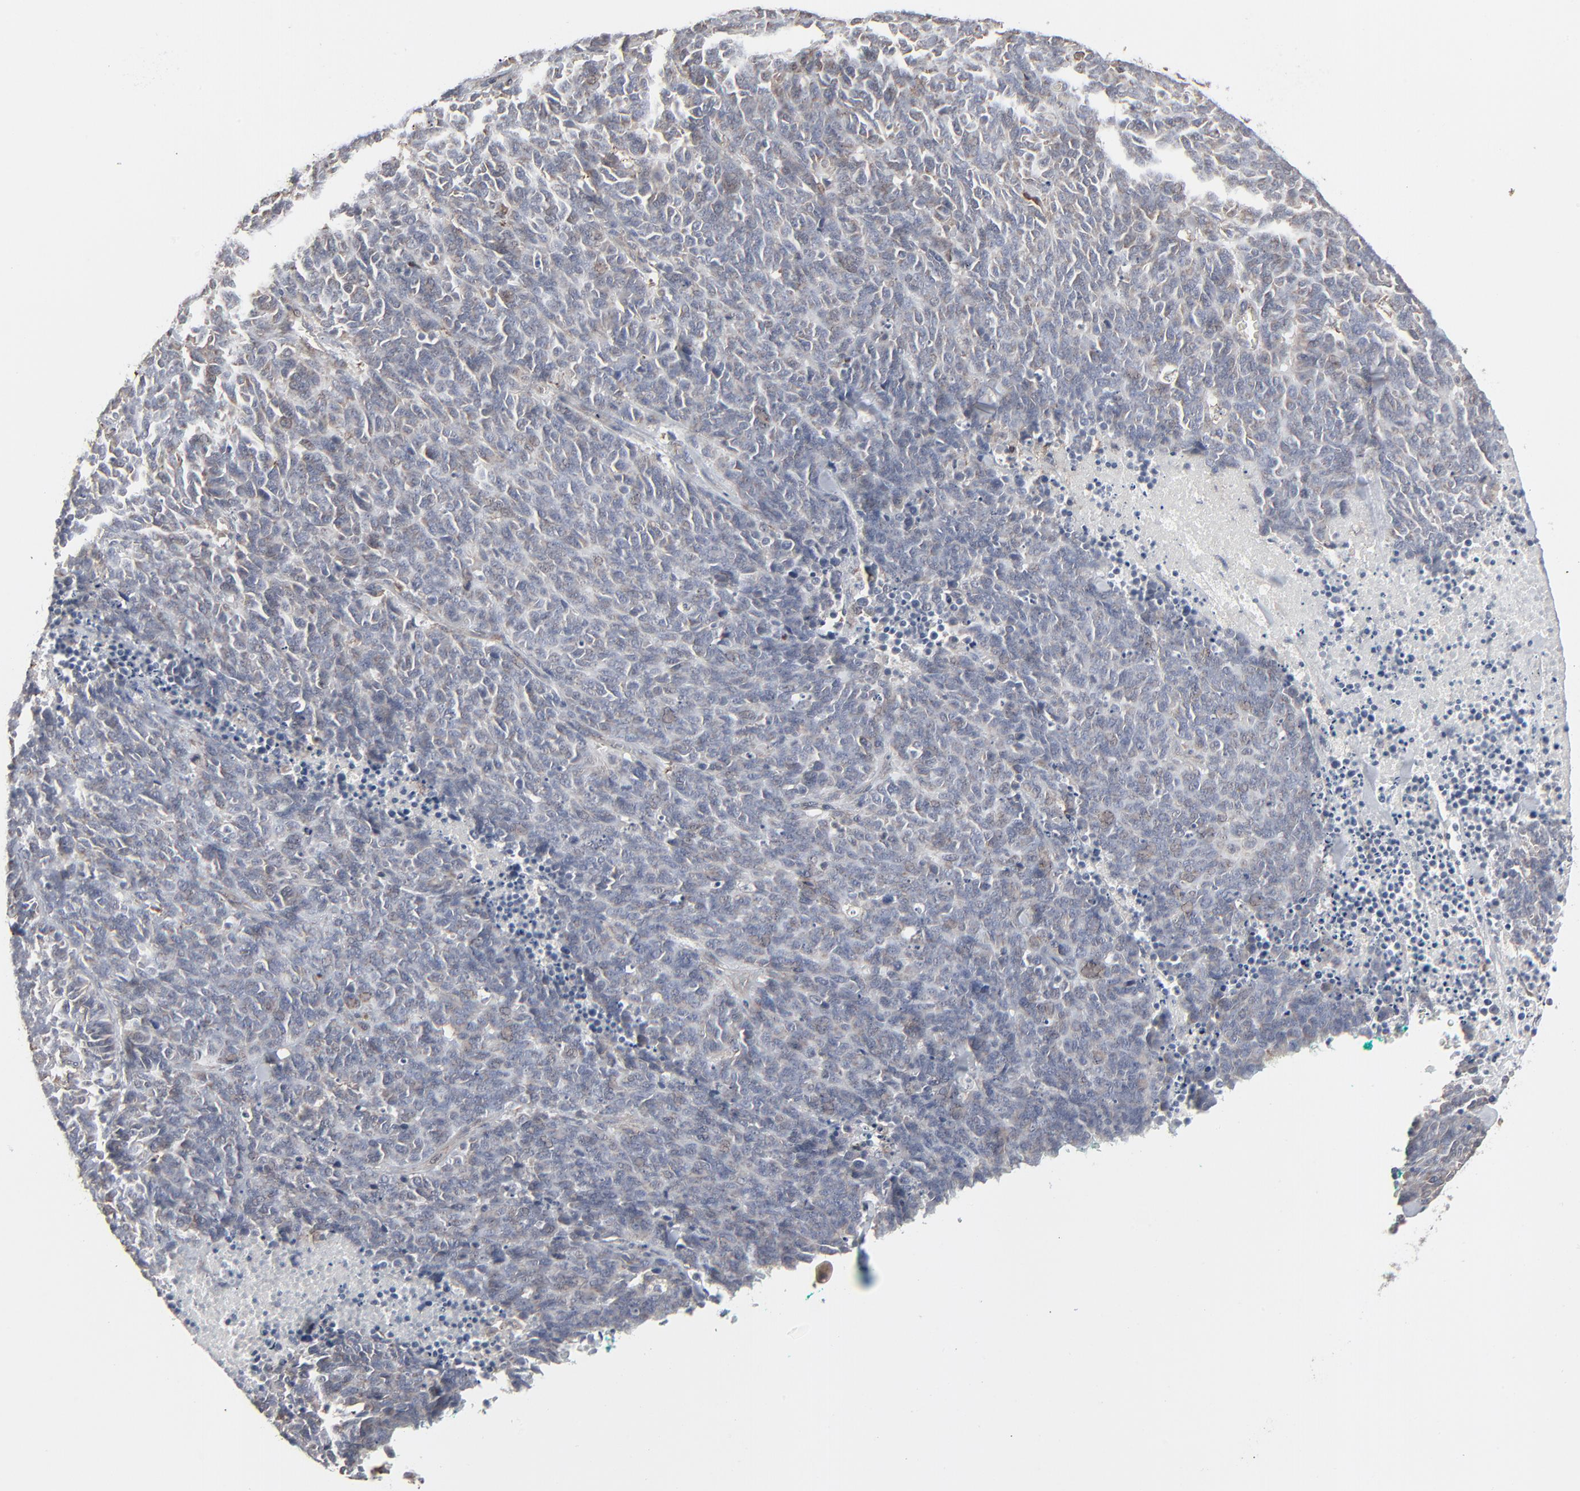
{"staining": {"intensity": "weak", "quantity": "<25%", "location": "cytoplasmic/membranous"}, "tissue": "lung cancer", "cell_type": "Tumor cells", "image_type": "cancer", "snomed": [{"axis": "morphology", "description": "Neoplasm, malignant, NOS"}, {"axis": "topography", "description": "Lung"}], "caption": "There is no significant staining in tumor cells of lung neoplasm (malignant).", "gene": "CTNND1", "patient": {"sex": "female", "age": 58}}